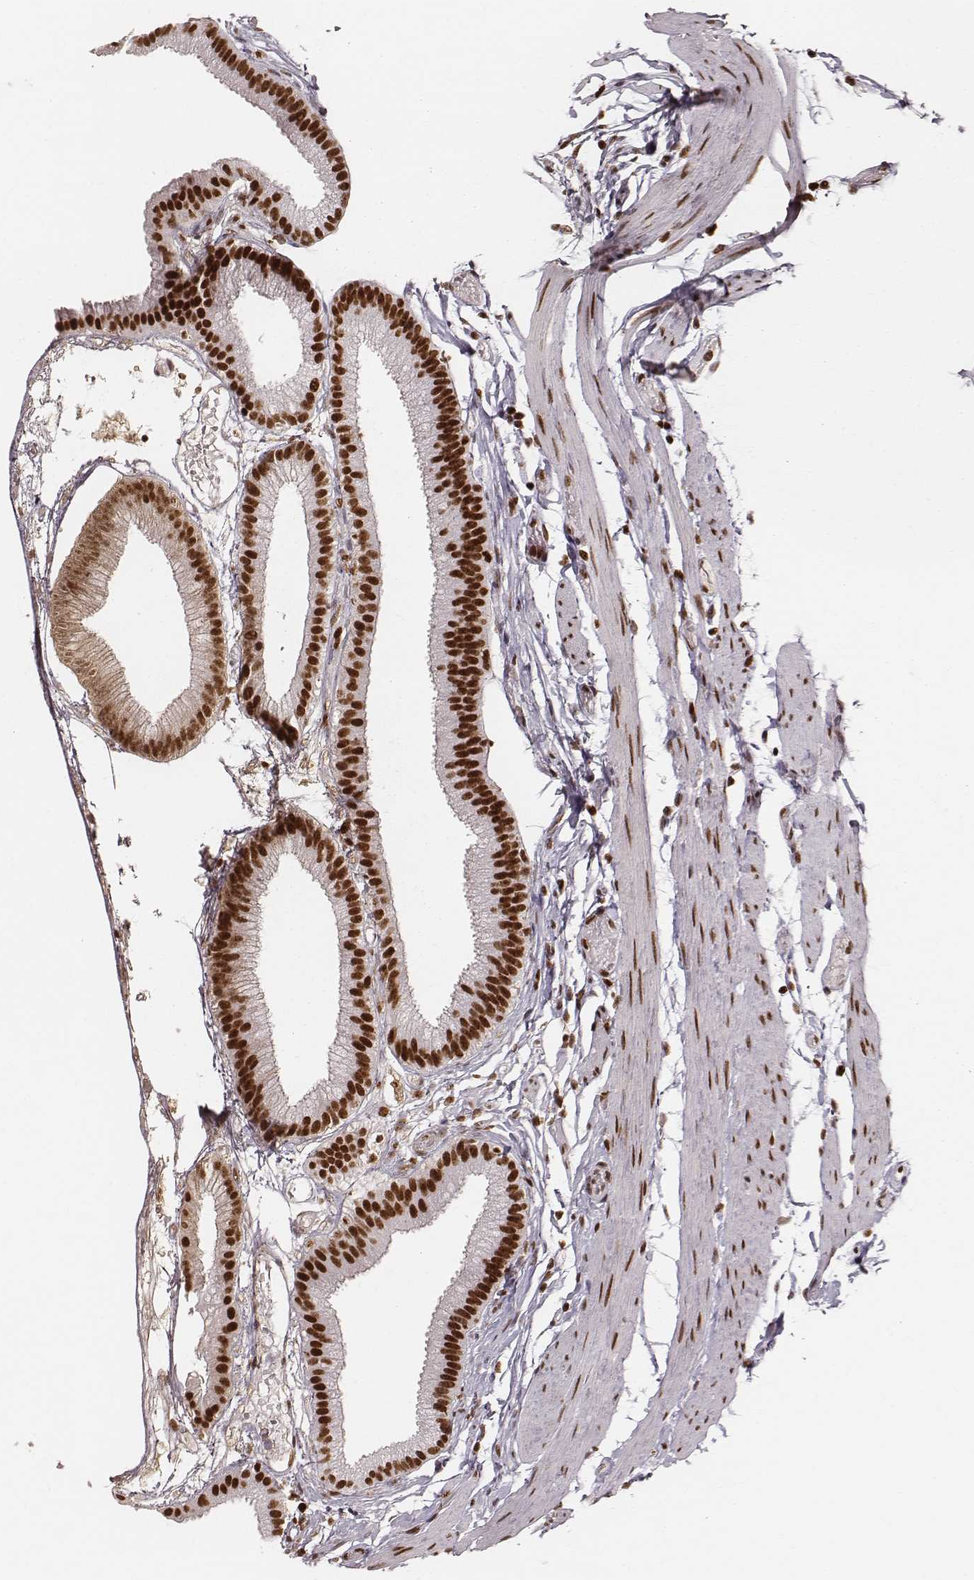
{"staining": {"intensity": "strong", "quantity": ">75%", "location": "nuclear"}, "tissue": "gallbladder", "cell_type": "Glandular cells", "image_type": "normal", "snomed": [{"axis": "morphology", "description": "Normal tissue, NOS"}, {"axis": "topography", "description": "Gallbladder"}], "caption": "An immunohistochemistry photomicrograph of unremarkable tissue is shown. Protein staining in brown shows strong nuclear positivity in gallbladder within glandular cells.", "gene": "PARP1", "patient": {"sex": "female", "age": 45}}